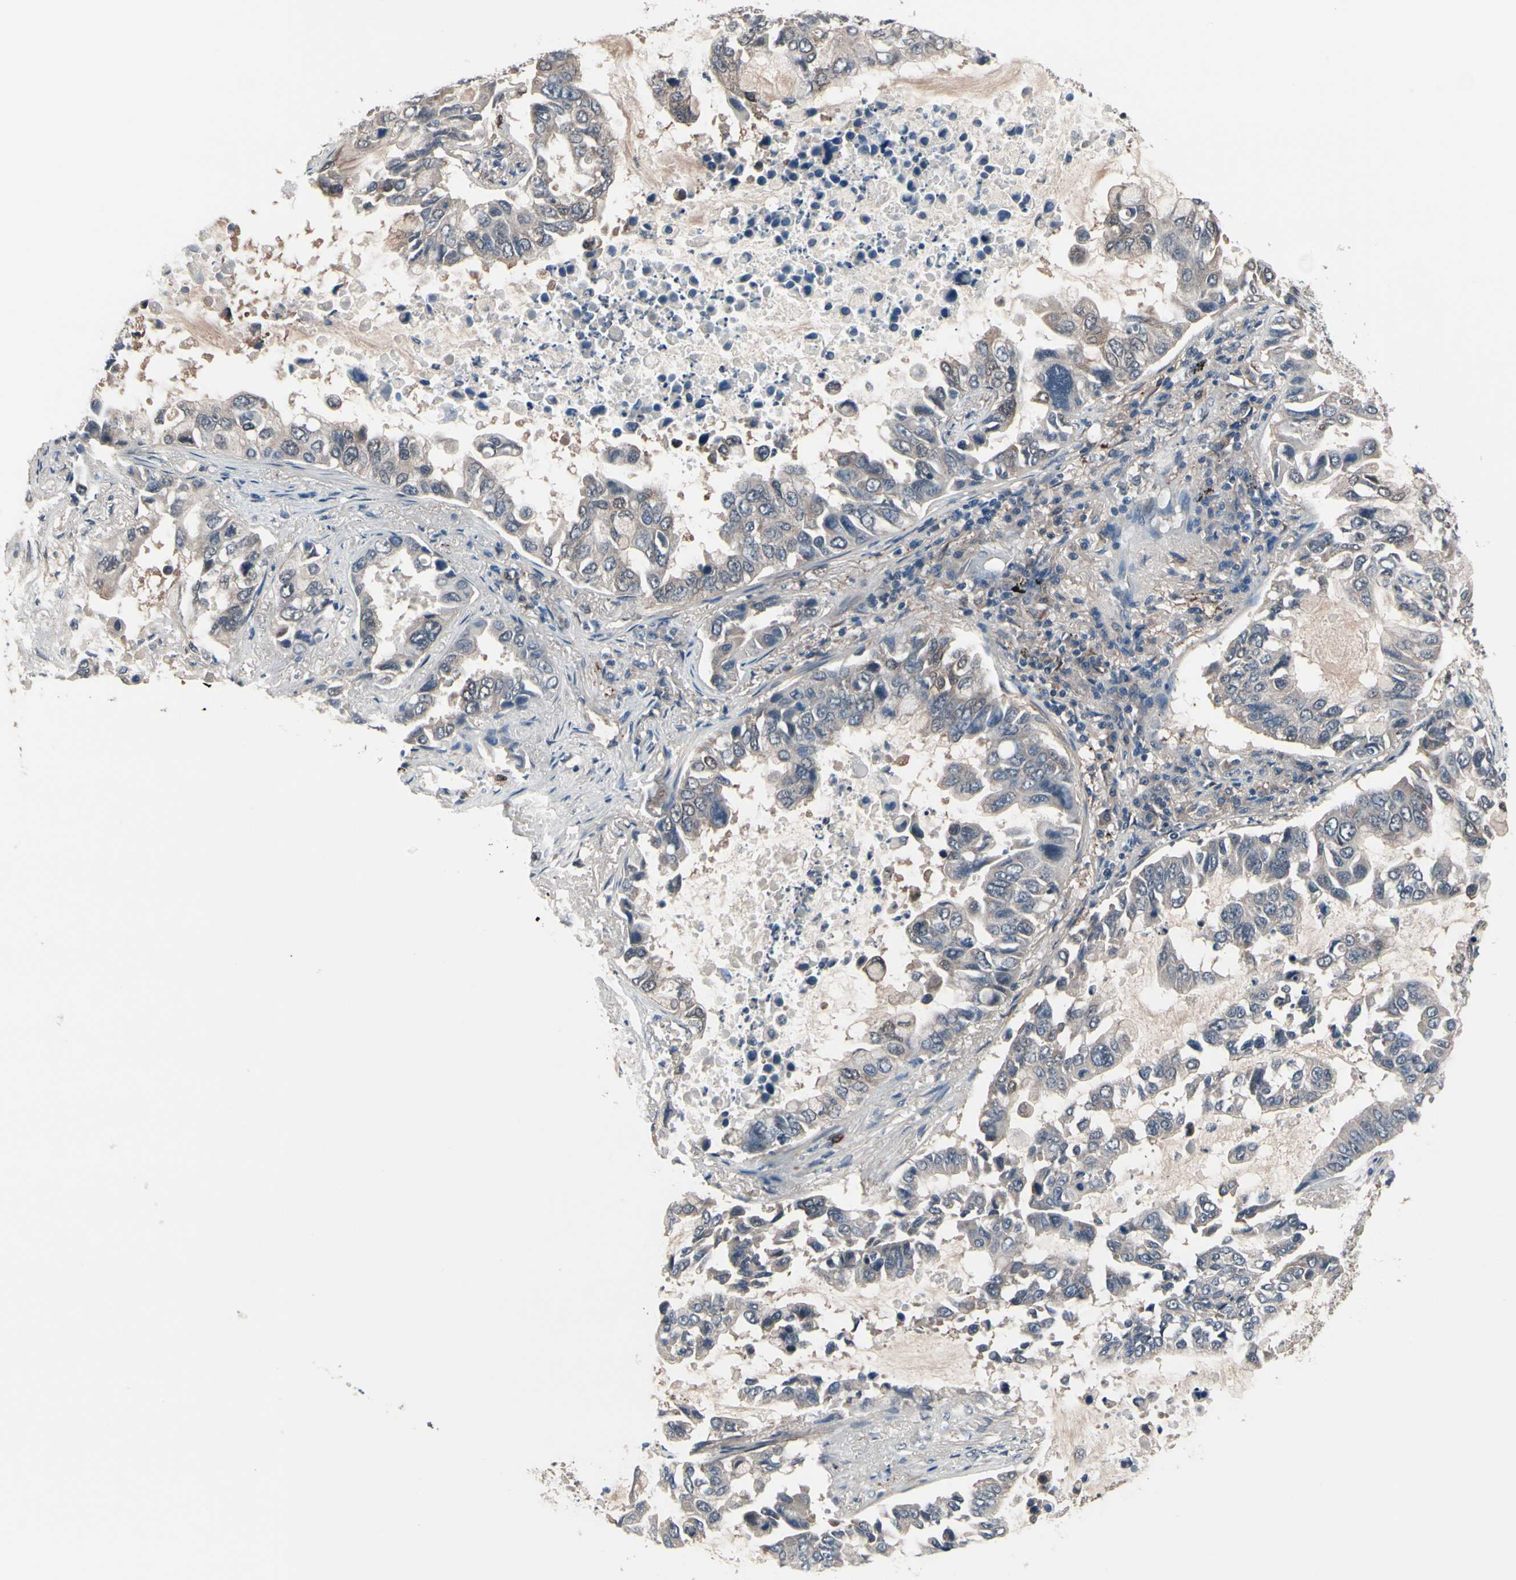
{"staining": {"intensity": "weak", "quantity": ">75%", "location": "cytoplasmic/membranous"}, "tissue": "lung cancer", "cell_type": "Tumor cells", "image_type": "cancer", "snomed": [{"axis": "morphology", "description": "Adenocarcinoma, NOS"}, {"axis": "topography", "description": "Lung"}], "caption": "Tumor cells exhibit low levels of weak cytoplasmic/membranous staining in approximately >75% of cells in human lung cancer (adenocarcinoma).", "gene": "PRDX6", "patient": {"sex": "male", "age": 64}}